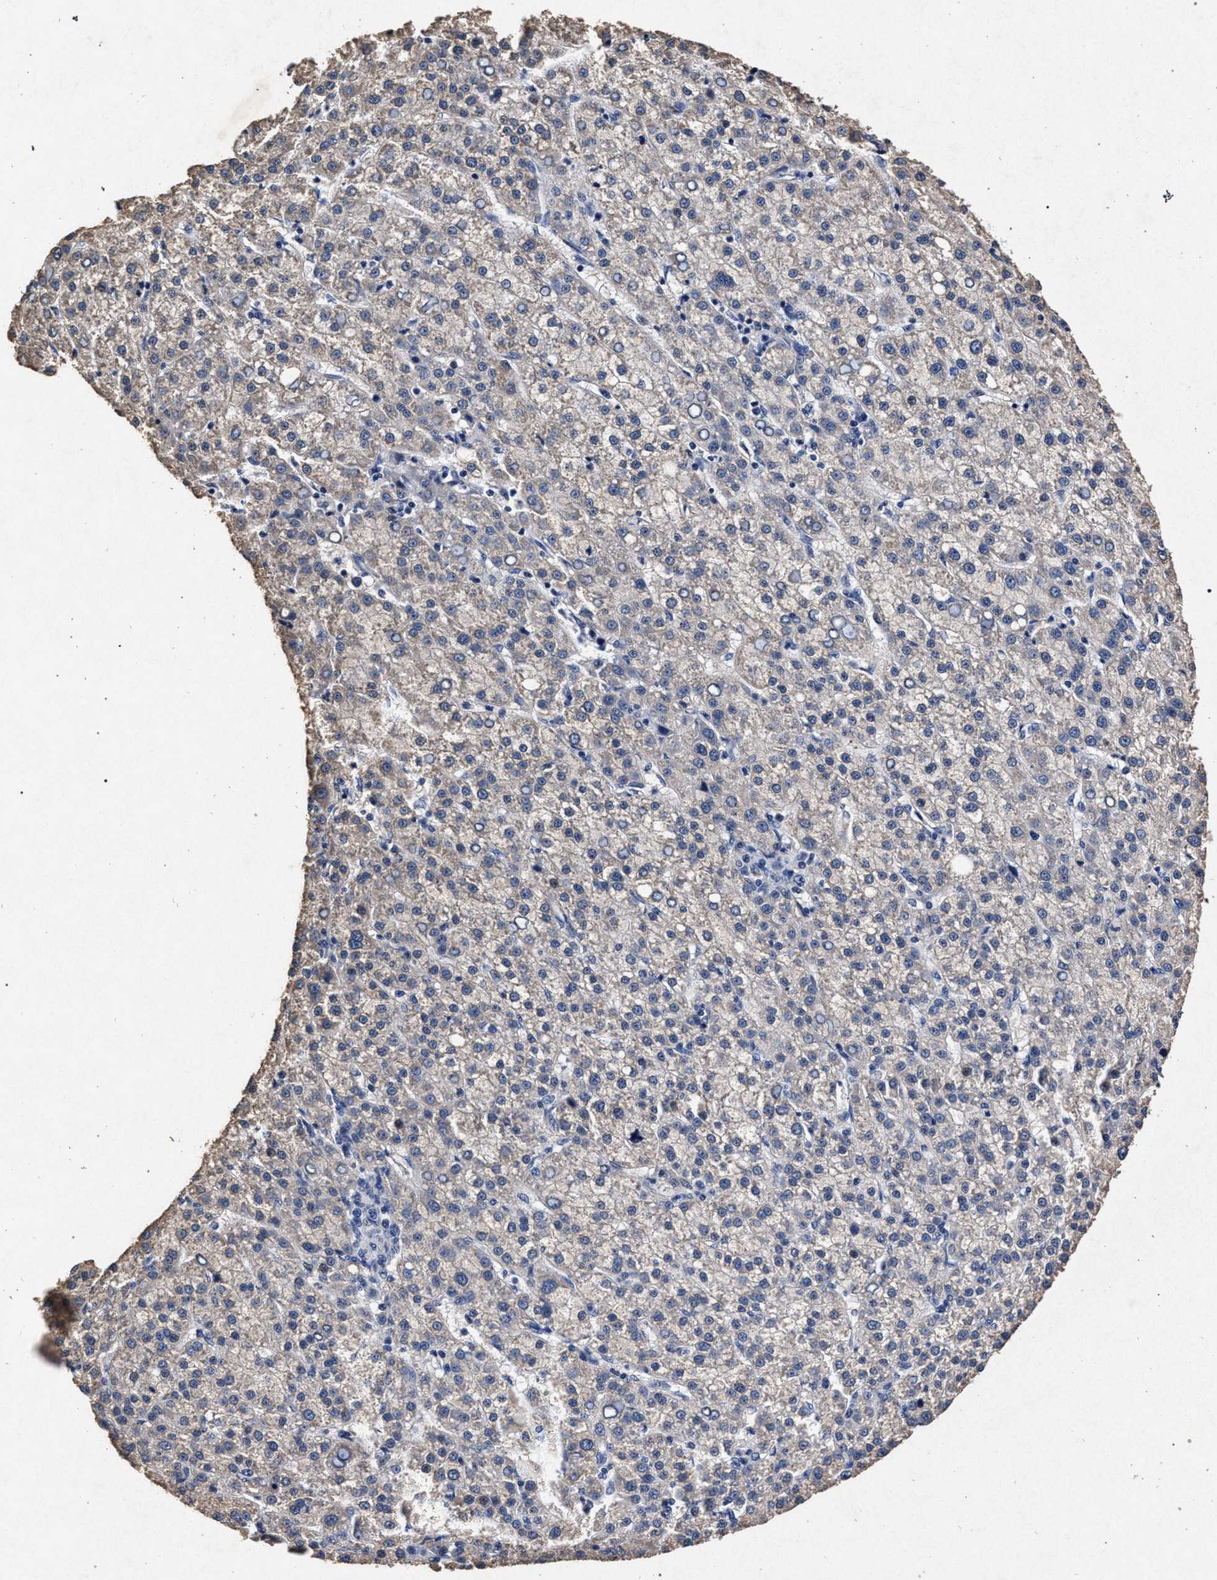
{"staining": {"intensity": "negative", "quantity": "none", "location": "none"}, "tissue": "liver cancer", "cell_type": "Tumor cells", "image_type": "cancer", "snomed": [{"axis": "morphology", "description": "Carcinoma, Hepatocellular, NOS"}, {"axis": "topography", "description": "Liver"}], "caption": "A histopathology image of liver cancer stained for a protein demonstrates no brown staining in tumor cells.", "gene": "ATP1A2", "patient": {"sex": "female", "age": 58}}